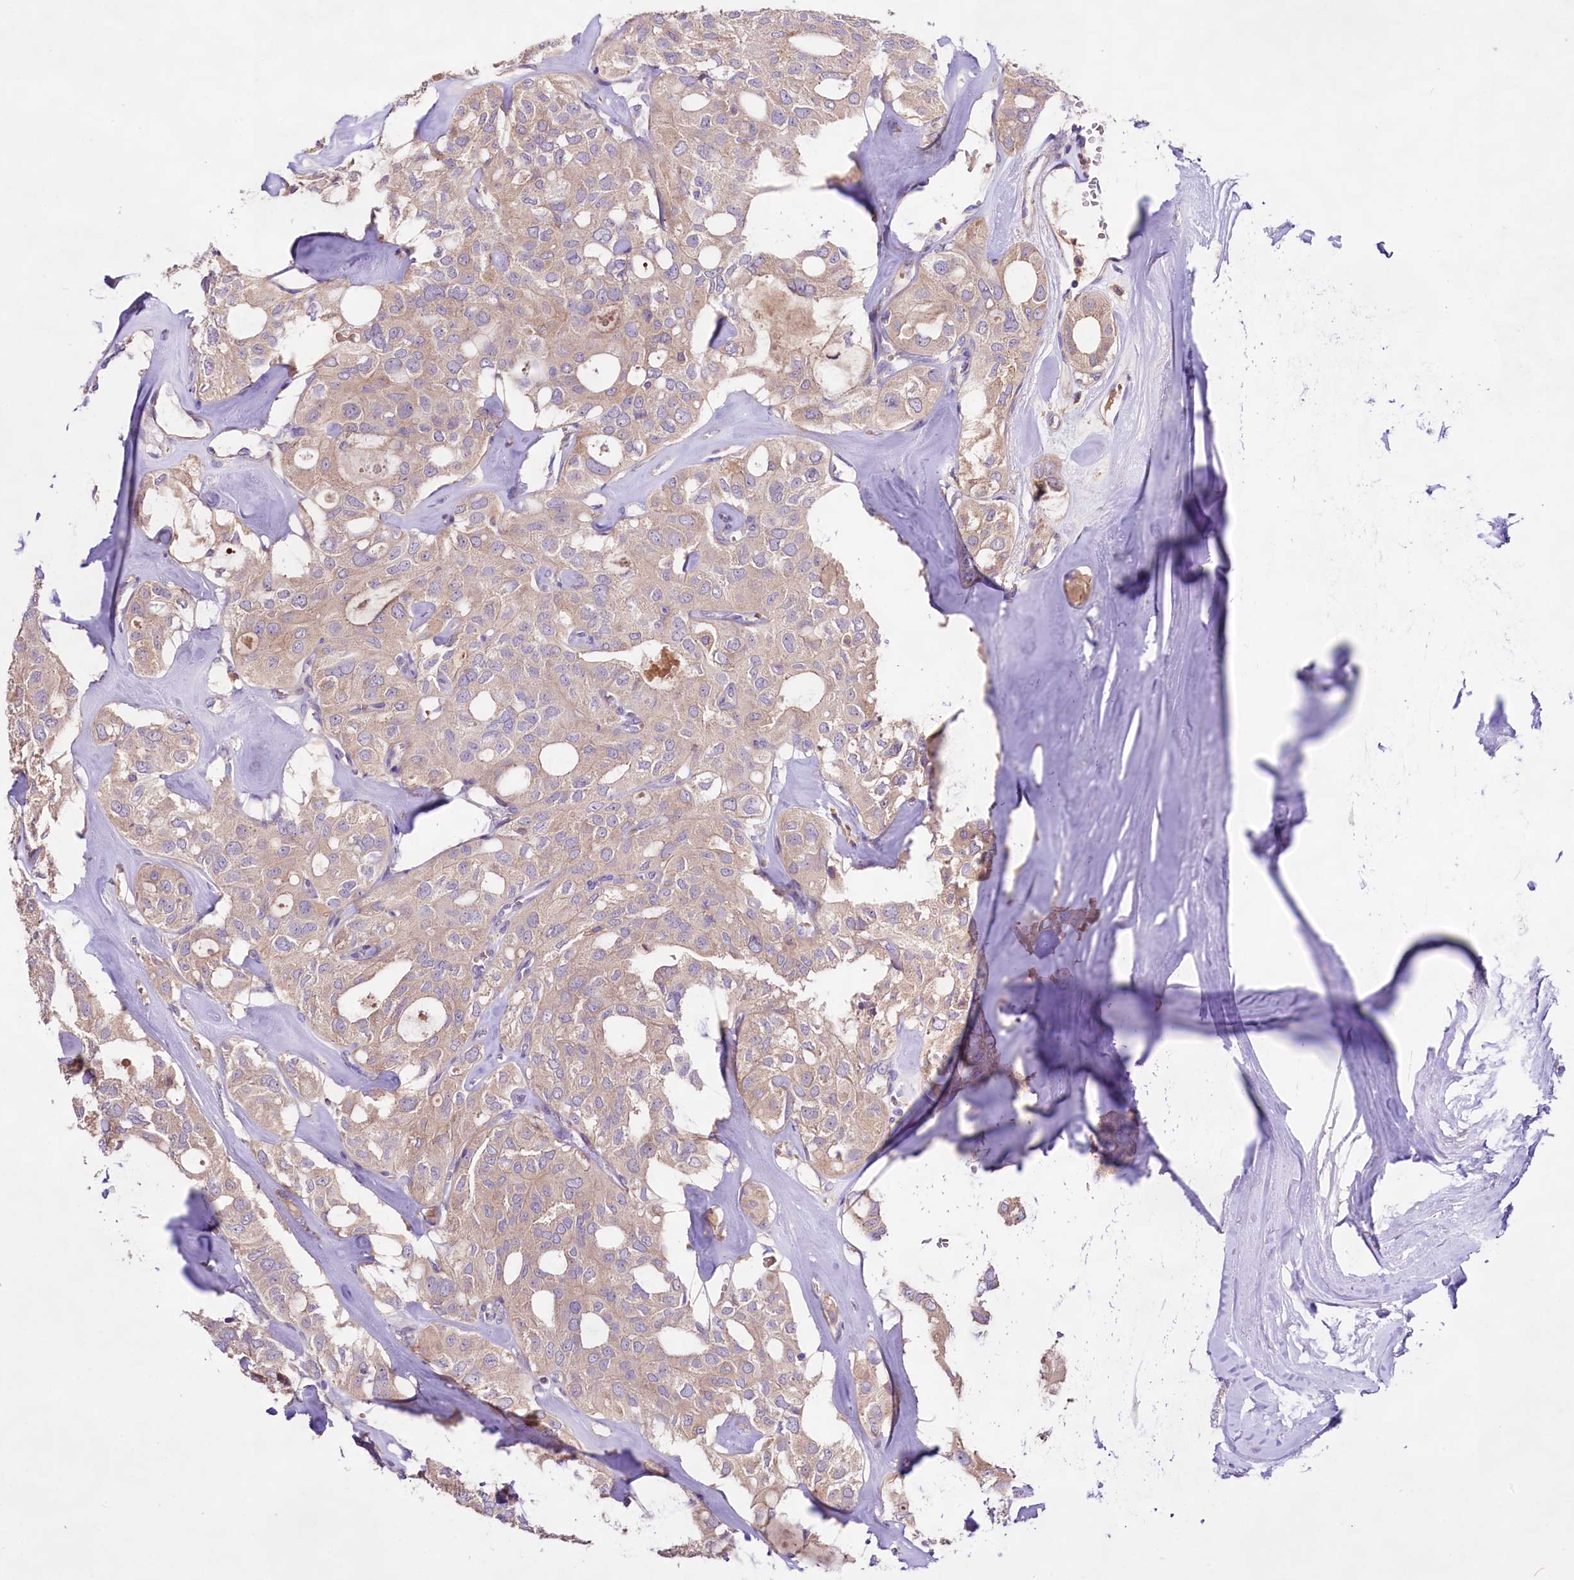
{"staining": {"intensity": "negative", "quantity": "none", "location": "none"}, "tissue": "thyroid cancer", "cell_type": "Tumor cells", "image_type": "cancer", "snomed": [{"axis": "morphology", "description": "Follicular adenoma carcinoma, NOS"}, {"axis": "topography", "description": "Thyroid gland"}], "caption": "Immunohistochemistry micrograph of neoplastic tissue: human thyroid cancer (follicular adenoma carcinoma) stained with DAB (3,3'-diaminobenzidine) shows no significant protein staining in tumor cells. The staining is performed using DAB (3,3'-diaminobenzidine) brown chromogen with nuclei counter-stained in using hematoxylin.", "gene": "DMXL2", "patient": {"sex": "male", "age": 75}}